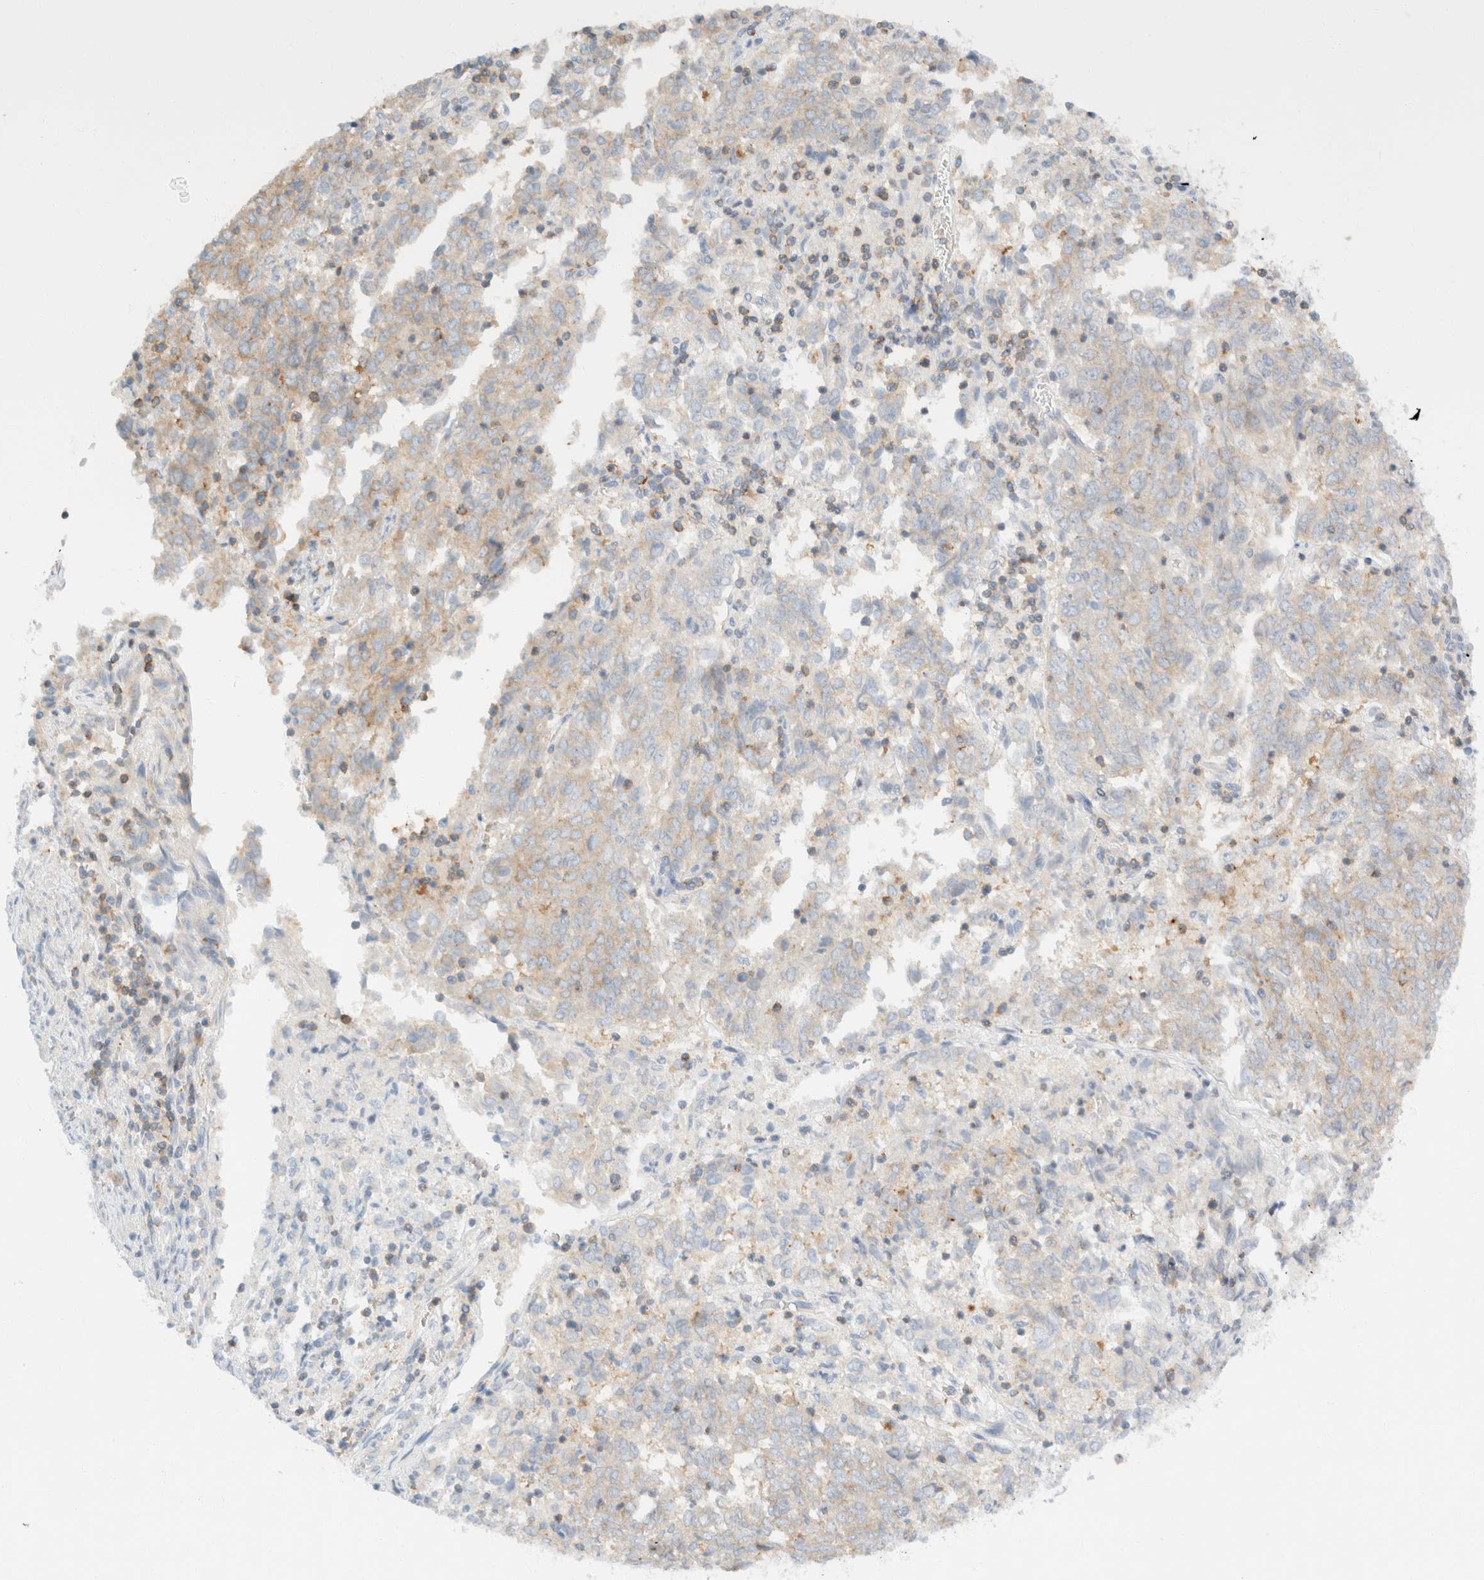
{"staining": {"intensity": "weak", "quantity": "<25%", "location": "cytoplasmic/membranous"}, "tissue": "endometrial cancer", "cell_type": "Tumor cells", "image_type": "cancer", "snomed": [{"axis": "morphology", "description": "Adenocarcinoma, NOS"}, {"axis": "topography", "description": "Endometrium"}], "caption": "An immunohistochemistry (IHC) photomicrograph of endometrial adenocarcinoma is shown. There is no staining in tumor cells of endometrial adenocarcinoma. (Brightfield microscopy of DAB IHC at high magnification).", "gene": "SH3GLB2", "patient": {"sex": "female", "age": 80}}